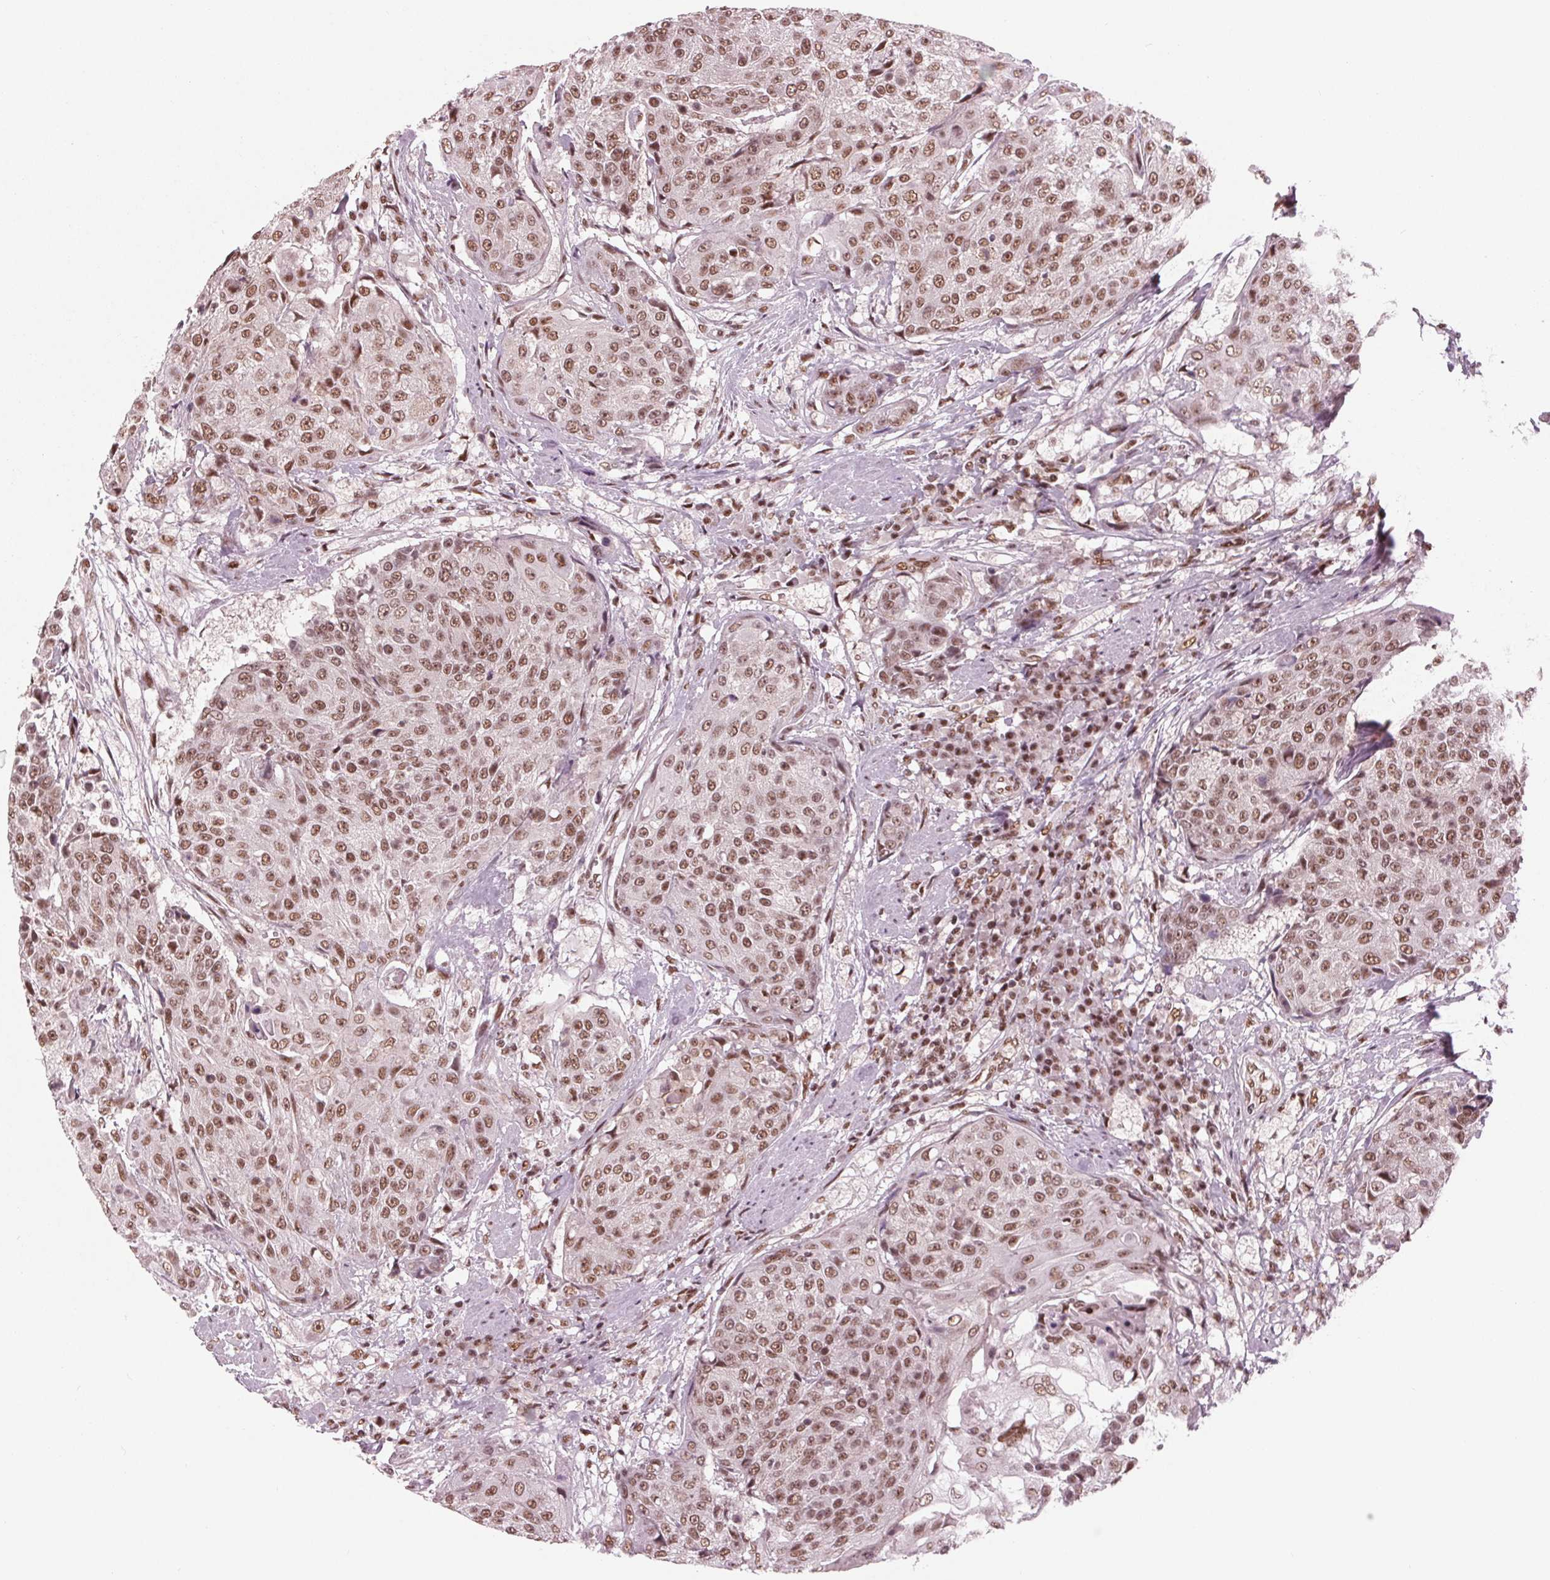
{"staining": {"intensity": "moderate", "quantity": ">75%", "location": "nuclear"}, "tissue": "urothelial cancer", "cell_type": "Tumor cells", "image_type": "cancer", "snomed": [{"axis": "morphology", "description": "Urothelial carcinoma, High grade"}, {"axis": "topography", "description": "Urinary bladder"}], "caption": "Protein expression analysis of urothelial carcinoma (high-grade) exhibits moderate nuclear positivity in approximately >75% of tumor cells.", "gene": "LSM2", "patient": {"sex": "female", "age": 63}}